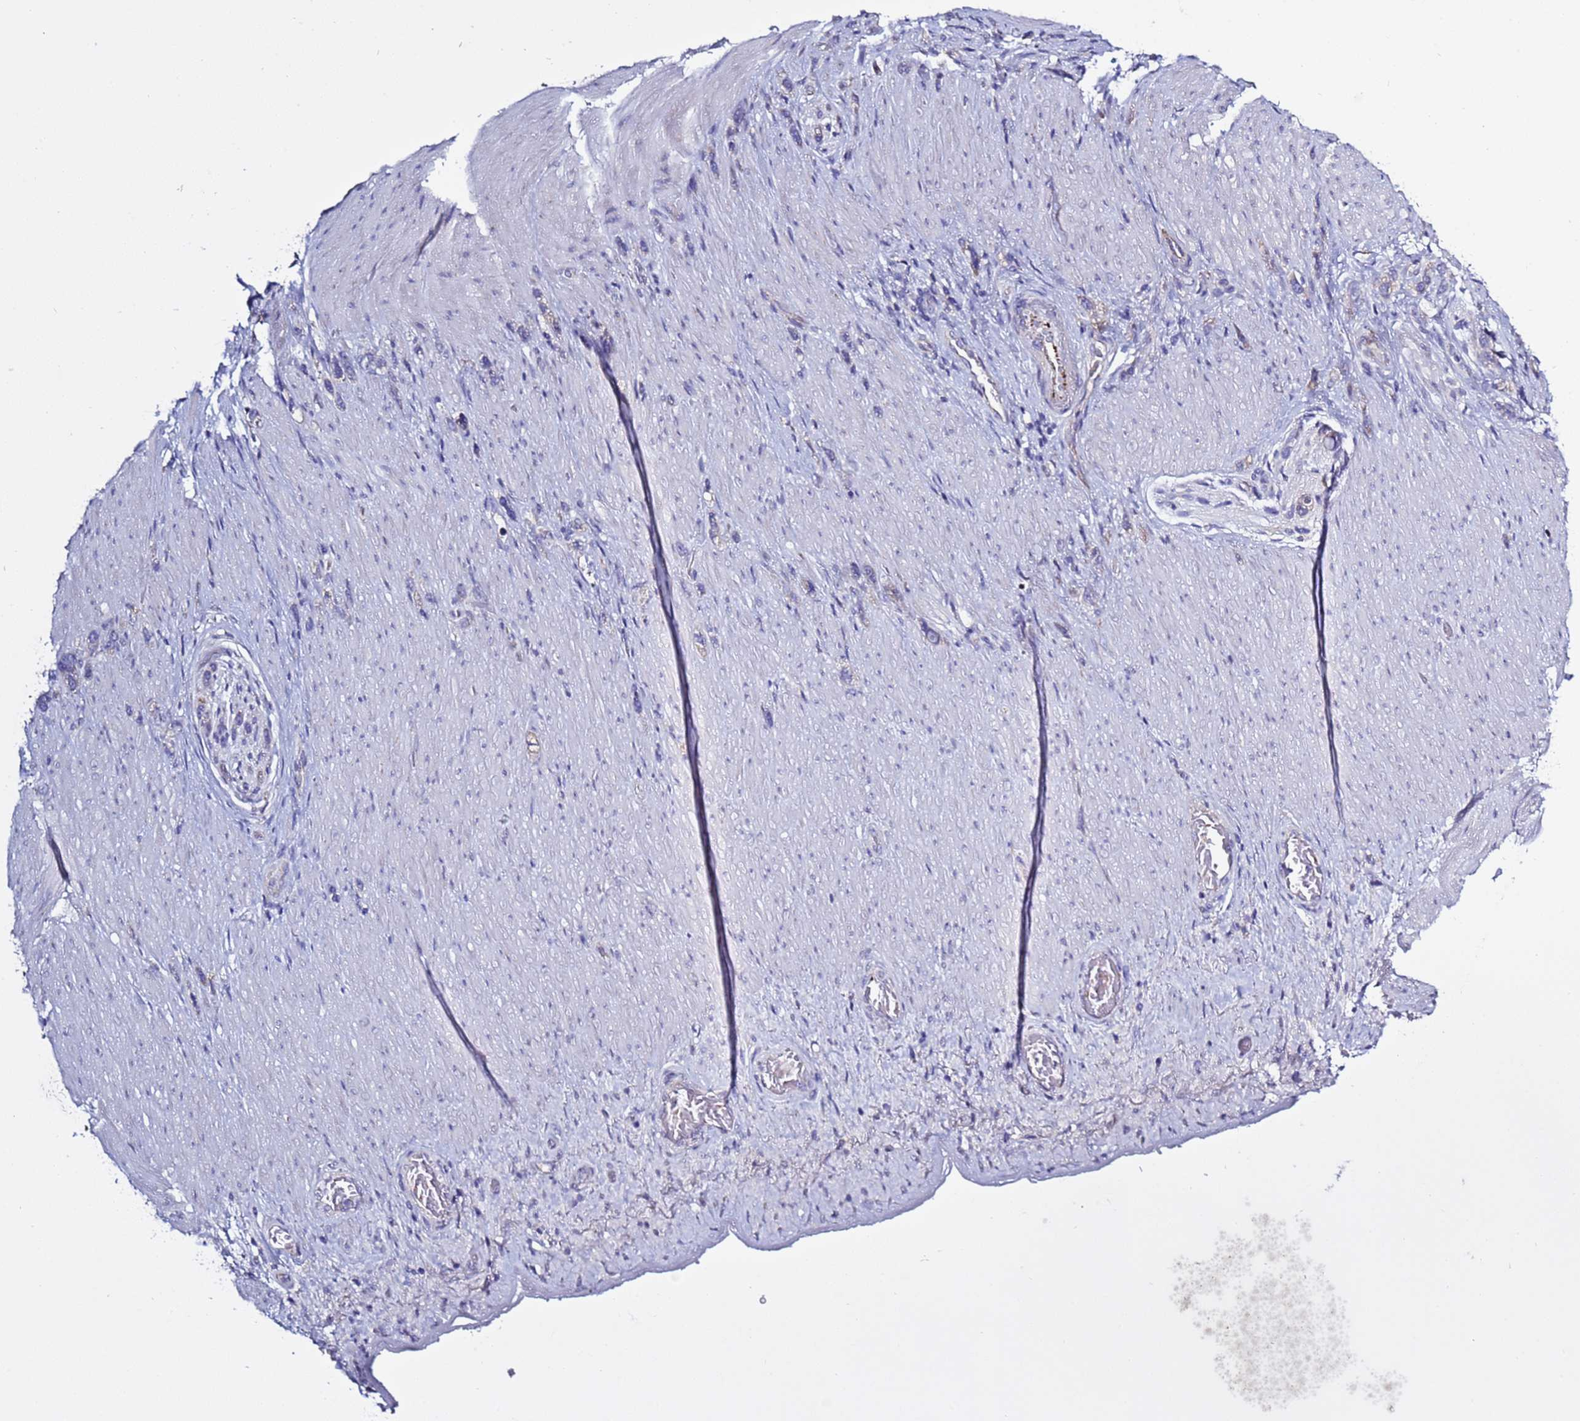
{"staining": {"intensity": "negative", "quantity": "none", "location": "none"}, "tissue": "stomach cancer", "cell_type": "Tumor cells", "image_type": "cancer", "snomed": [{"axis": "morphology", "description": "Adenocarcinoma, NOS"}, {"axis": "topography", "description": "Stomach"}], "caption": "This is an immunohistochemistry image of human stomach adenocarcinoma. There is no expression in tumor cells.", "gene": "ABHD17B", "patient": {"sex": "female", "age": 65}}